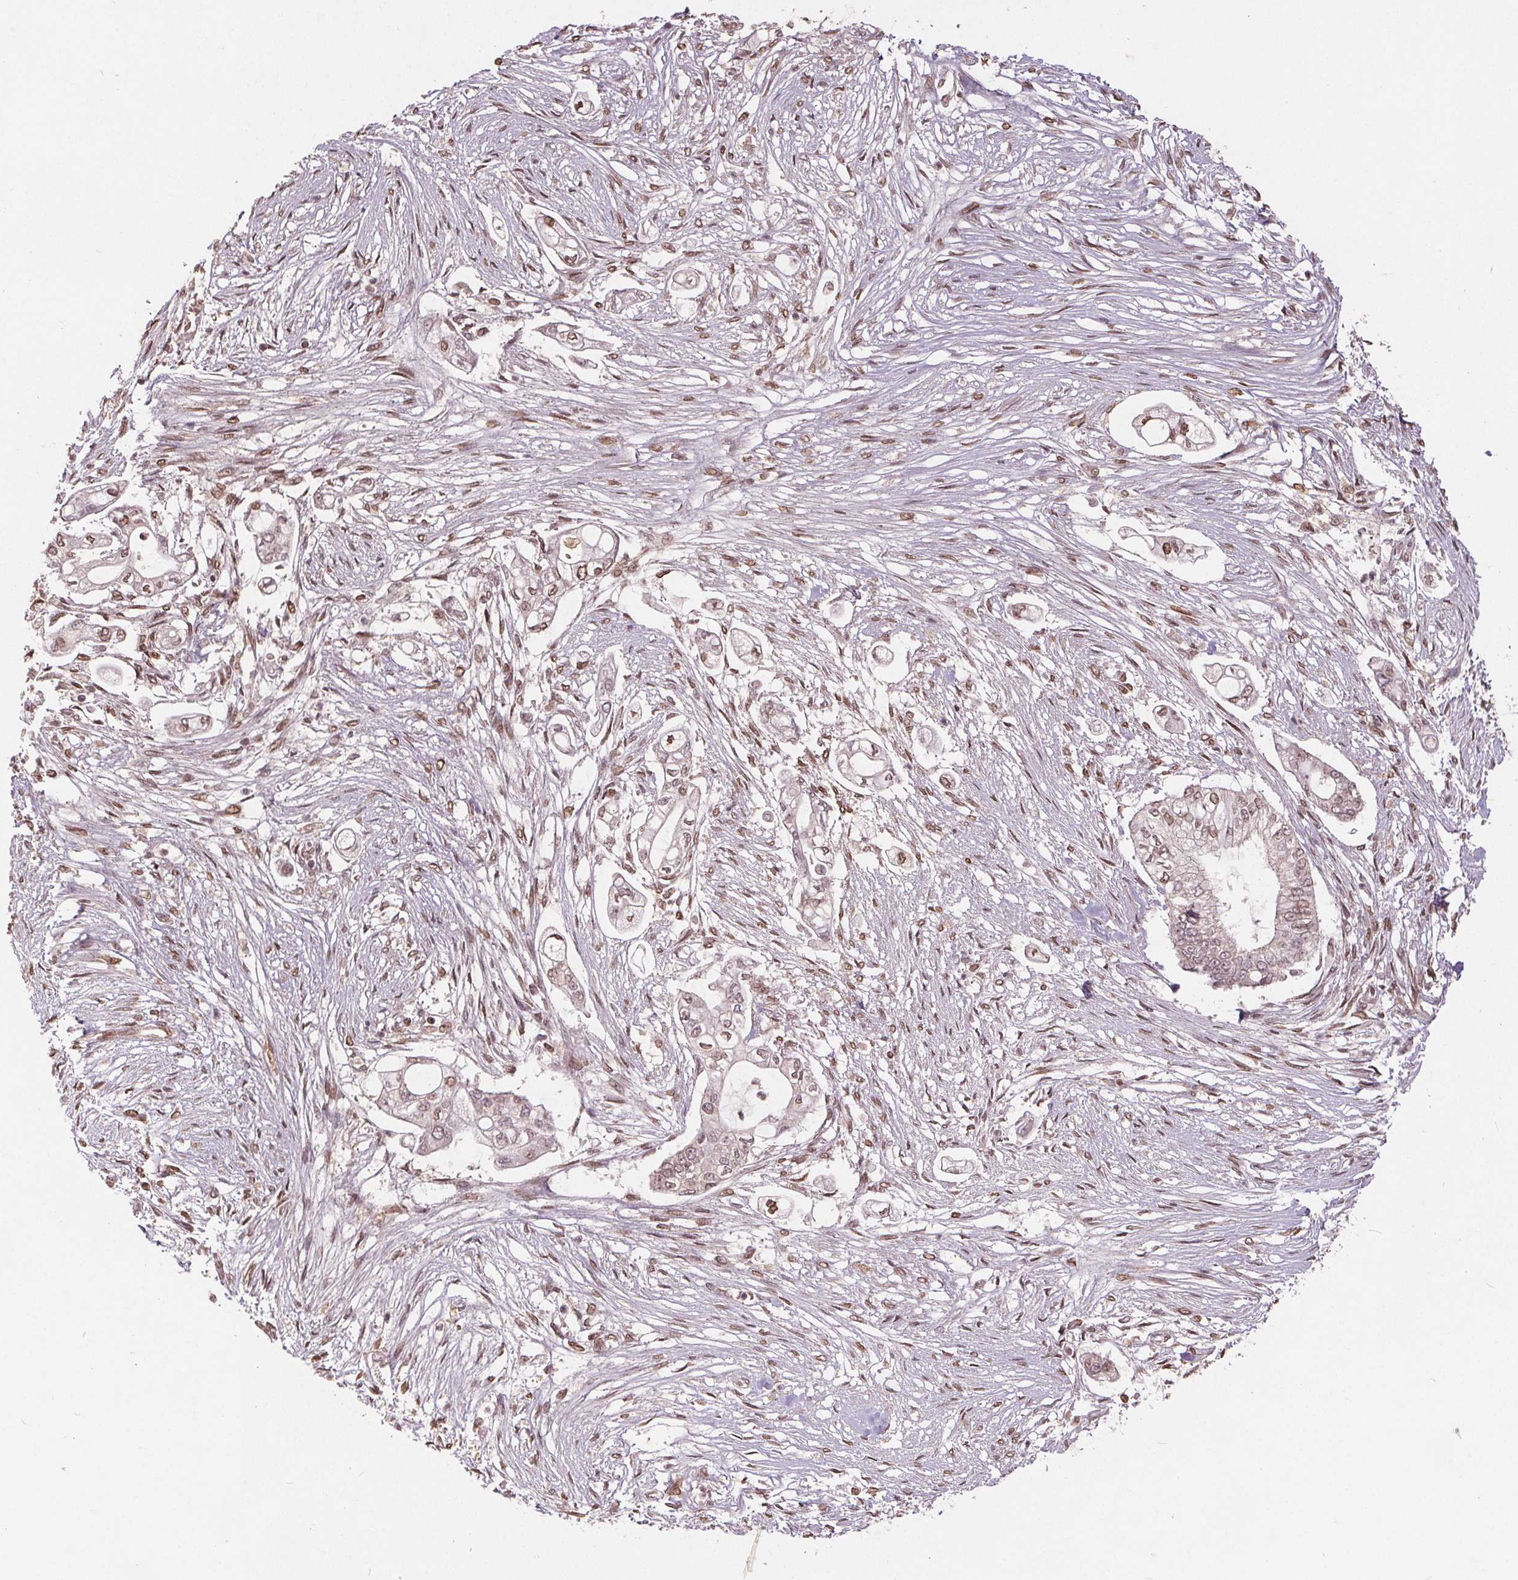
{"staining": {"intensity": "moderate", "quantity": ">75%", "location": "nuclear"}, "tissue": "pancreatic cancer", "cell_type": "Tumor cells", "image_type": "cancer", "snomed": [{"axis": "morphology", "description": "Adenocarcinoma, NOS"}, {"axis": "topography", "description": "Pancreas"}], "caption": "Adenocarcinoma (pancreatic) tissue exhibits moderate nuclear staining in approximately >75% of tumor cells, visualized by immunohistochemistry.", "gene": "HIF1AN", "patient": {"sex": "female", "age": 69}}